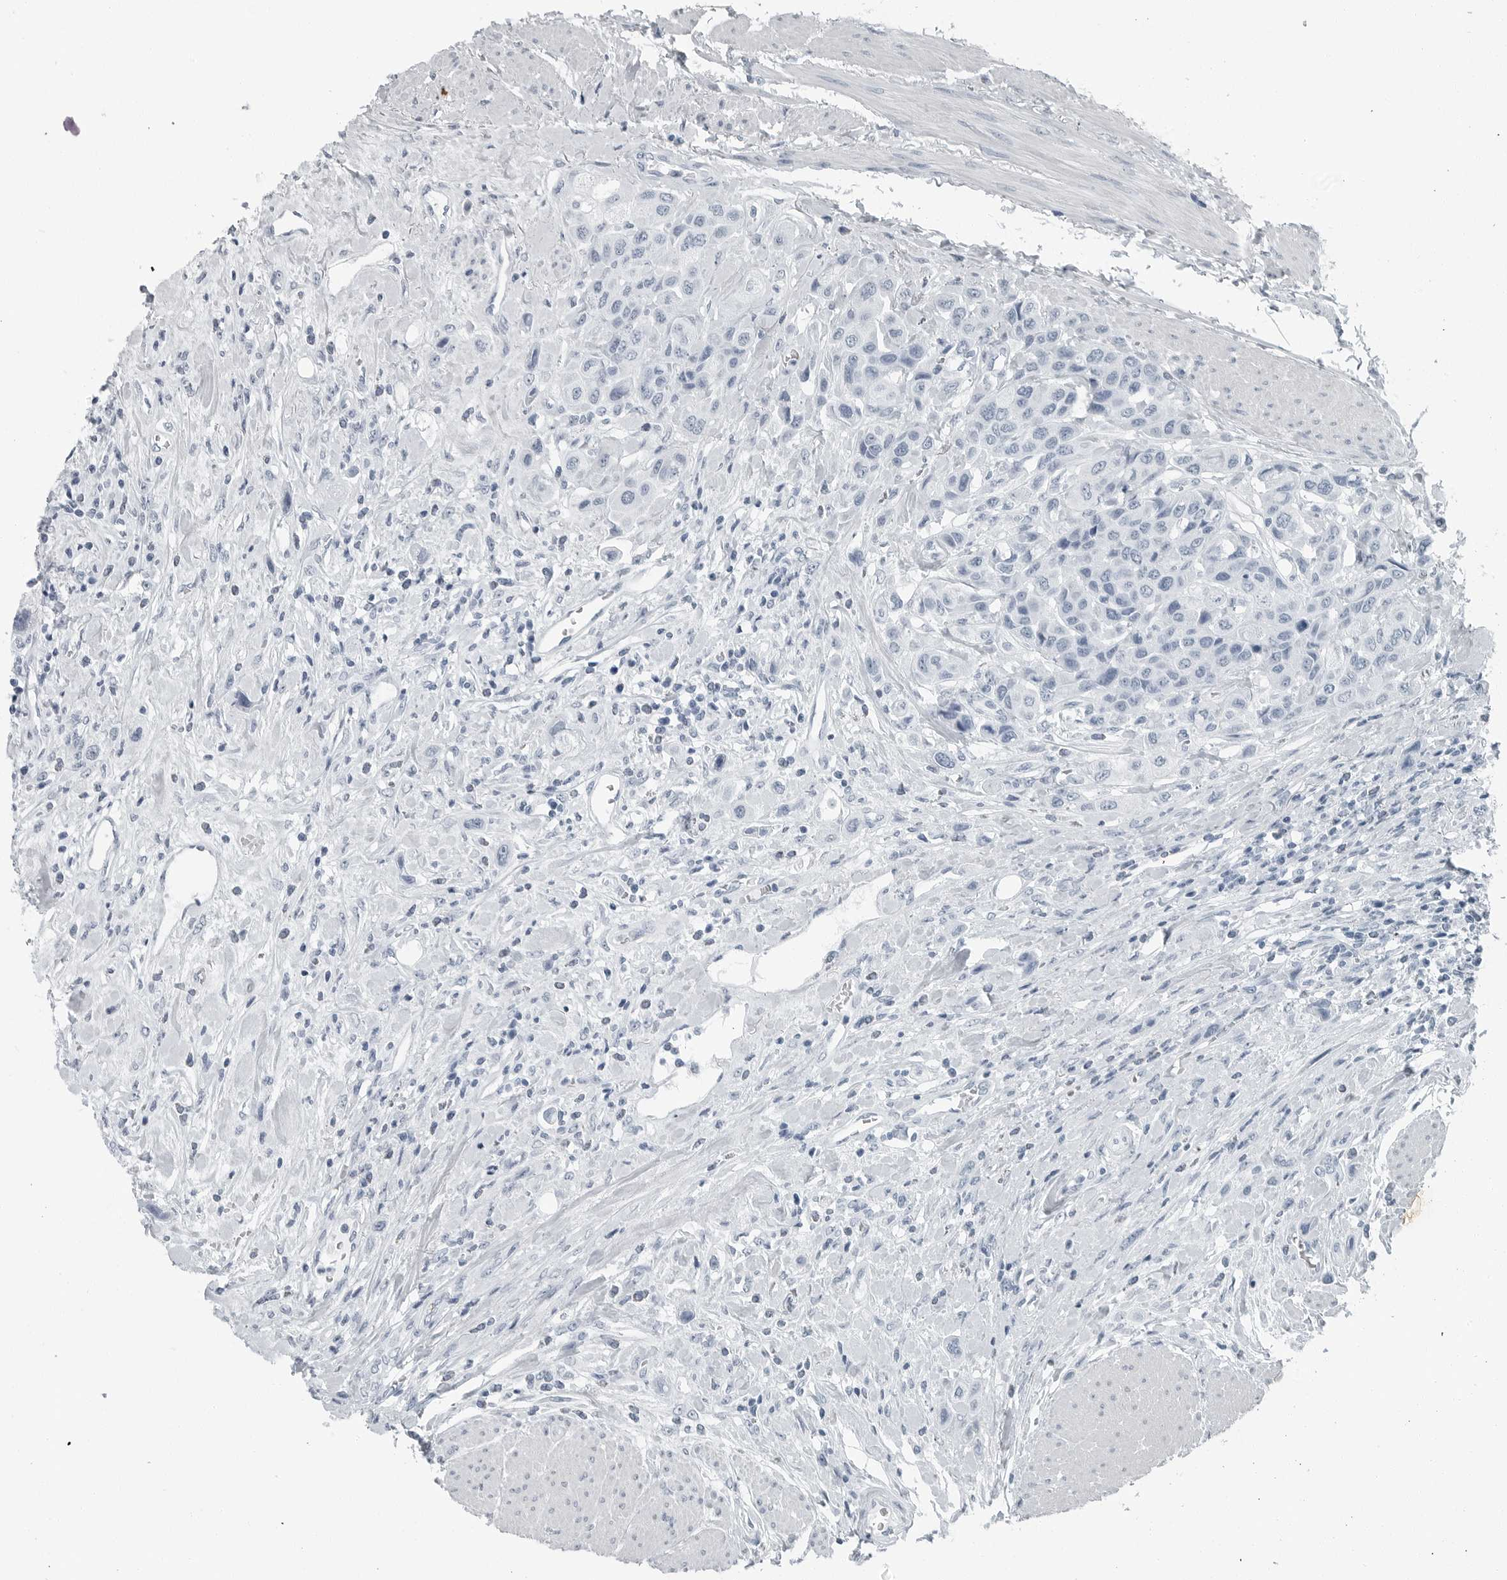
{"staining": {"intensity": "negative", "quantity": "none", "location": "none"}, "tissue": "urothelial cancer", "cell_type": "Tumor cells", "image_type": "cancer", "snomed": [{"axis": "morphology", "description": "Urothelial carcinoma, High grade"}, {"axis": "topography", "description": "Urinary bladder"}], "caption": "Tumor cells are negative for brown protein staining in urothelial cancer.", "gene": "FABP6", "patient": {"sex": "male", "age": 50}}